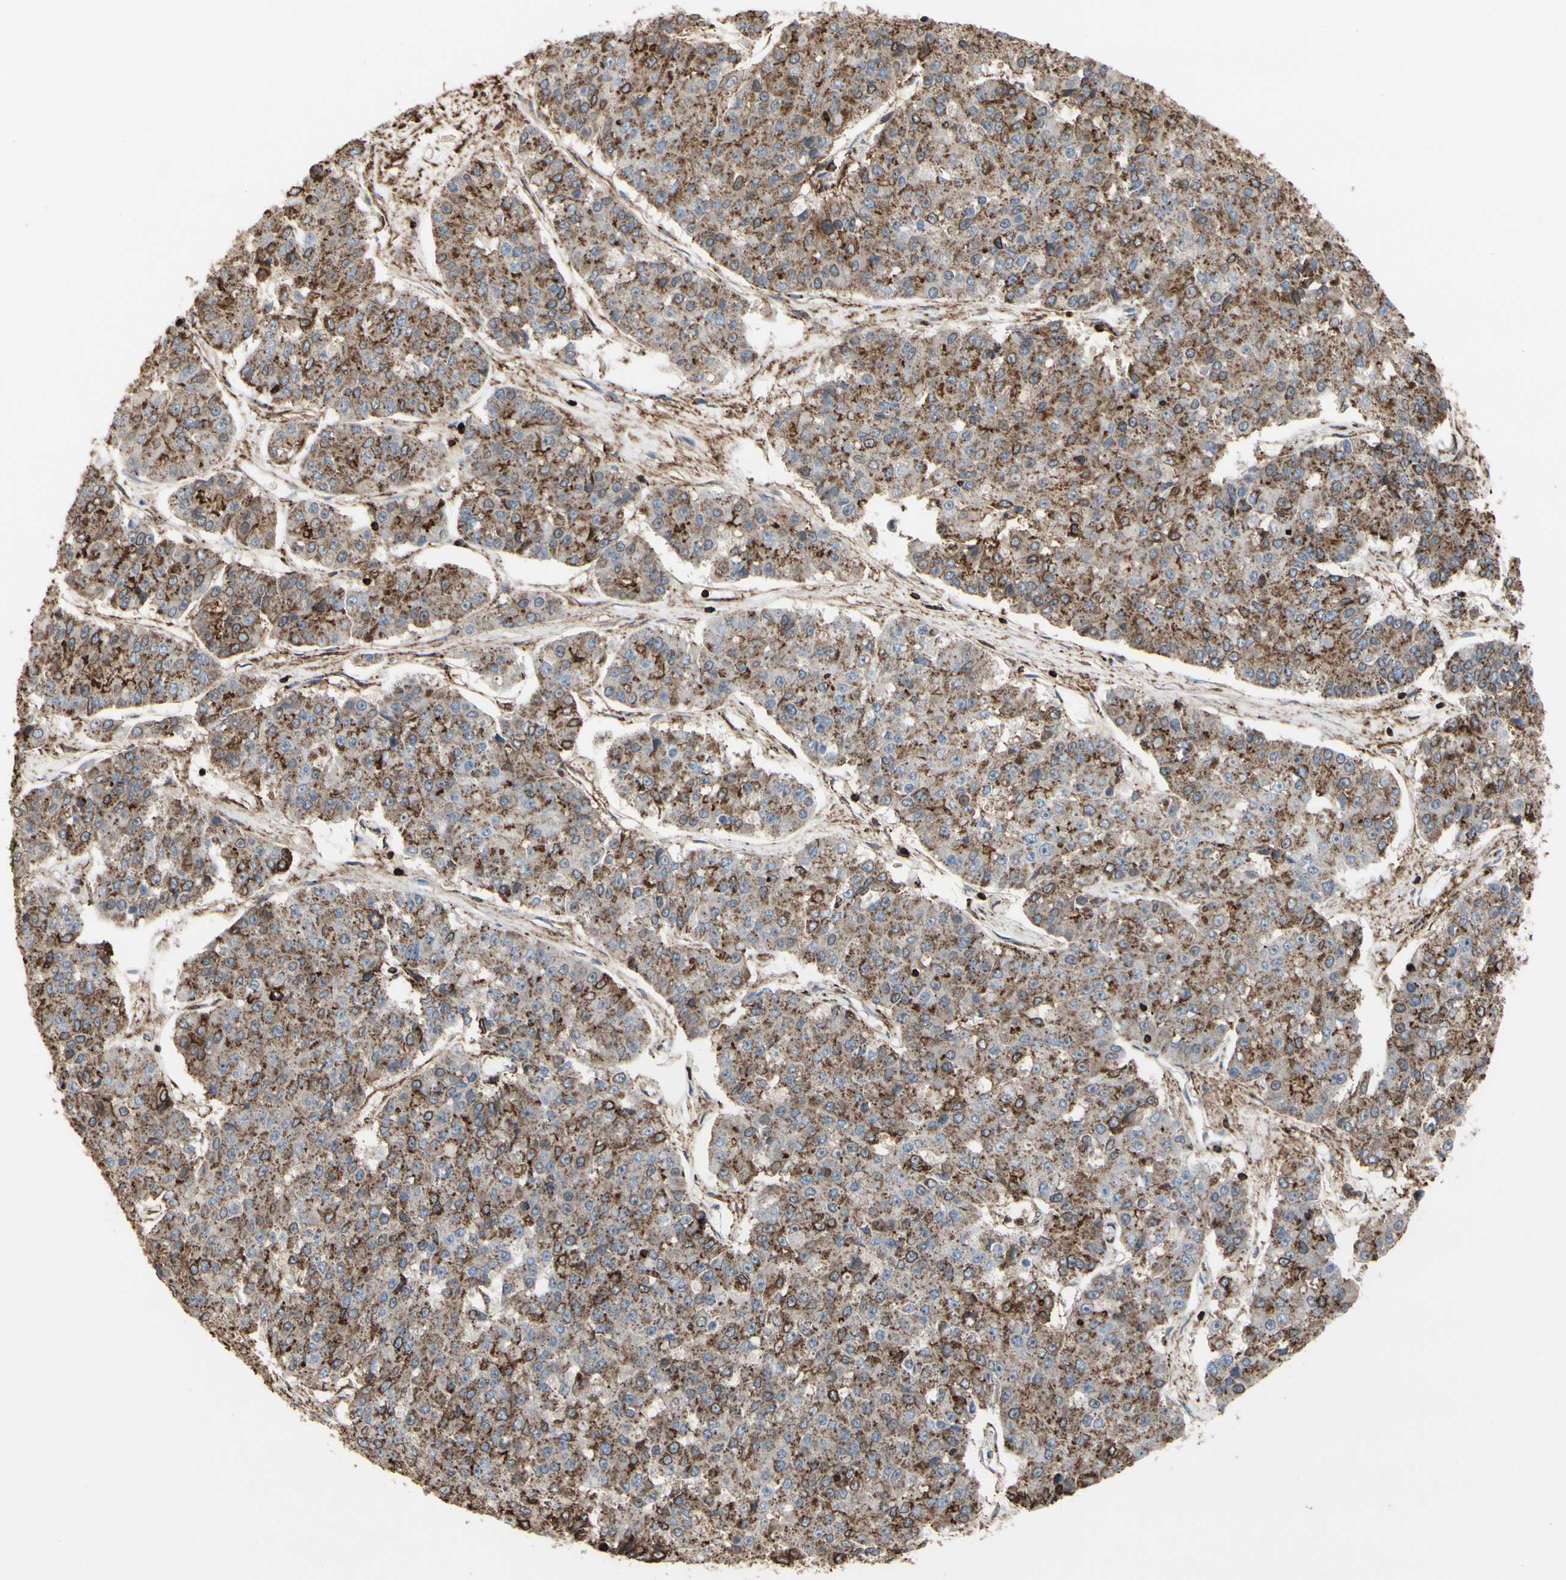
{"staining": {"intensity": "strong", "quantity": ">75%", "location": "cytoplasmic/membranous"}, "tissue": "pancreatic cancer", "cell_type": "Tumor cells", "image_type": "cancer", "snomed": [{"axis": "morphology", "description": "Adenocarcinoma, NOS"}, {"axis": "topography", "description": "Pancreas"}], "caption": "A brown stain shows strong cytoplasmic/membranous staining of a protein in human pancreatic cancer (adenocarcinoma) tumor cells.", "gene": "ANXA6", "patient": {"sex": "male", "age": 50}}